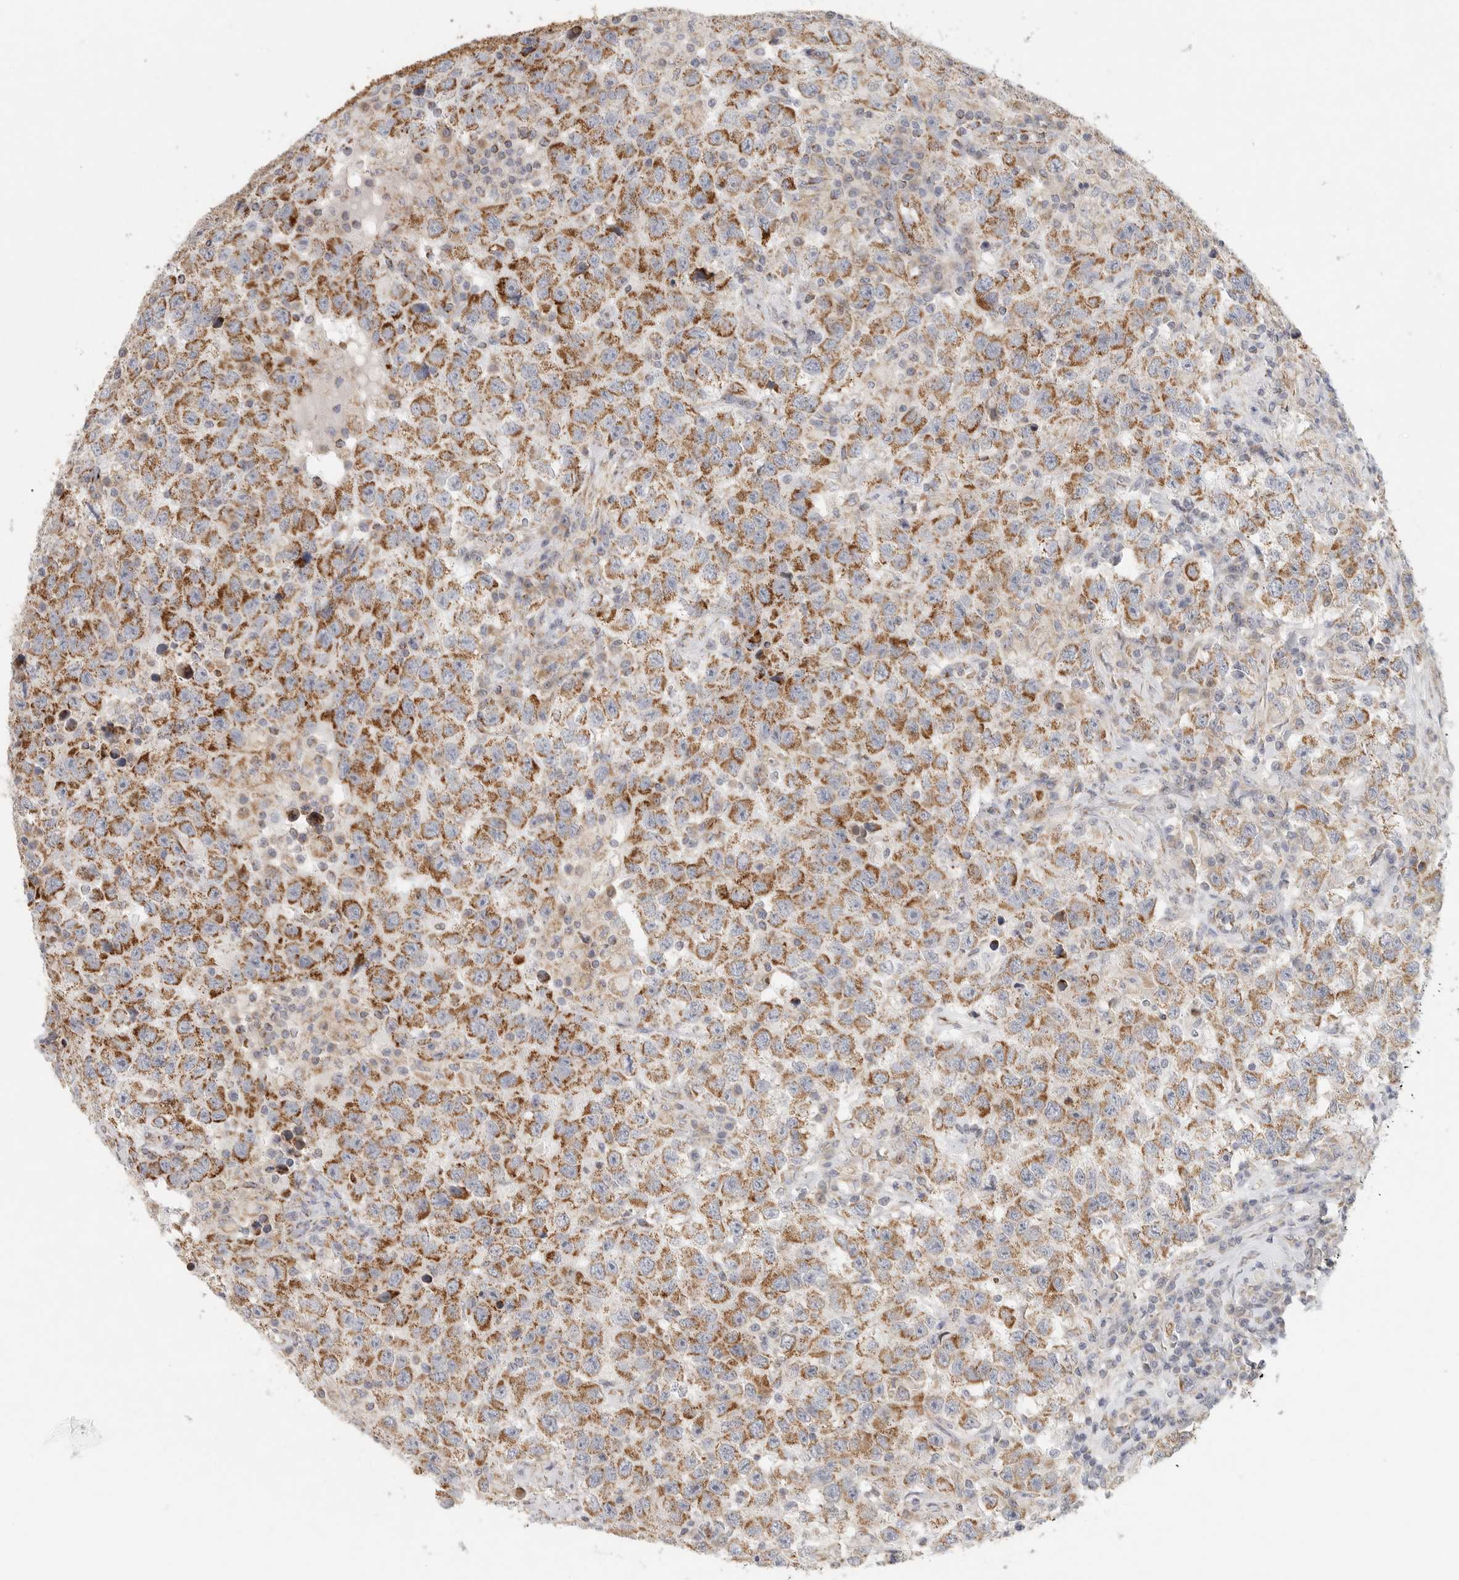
{"staining": {"intensity": "strong", "quantity": ">75%", "location": "cytoplasmic/membranous"}, "tissue": "testis cancer", "cell_type": "Tumor cells", "image_type": "cancer", "snomed": [{"axis": "morphology", "description": "Seminoma, NOS"}, {"axis": "topography", "description": "Testis"}], "caption": "Human testis cancer (seminoma) stained with a brown dye exhibits strong cytoplasmic/membranous positive staining in approximately >75% of tumor cells.", "gene": "SLC25A26", "patient": {"sex": "male", "age": 41}}